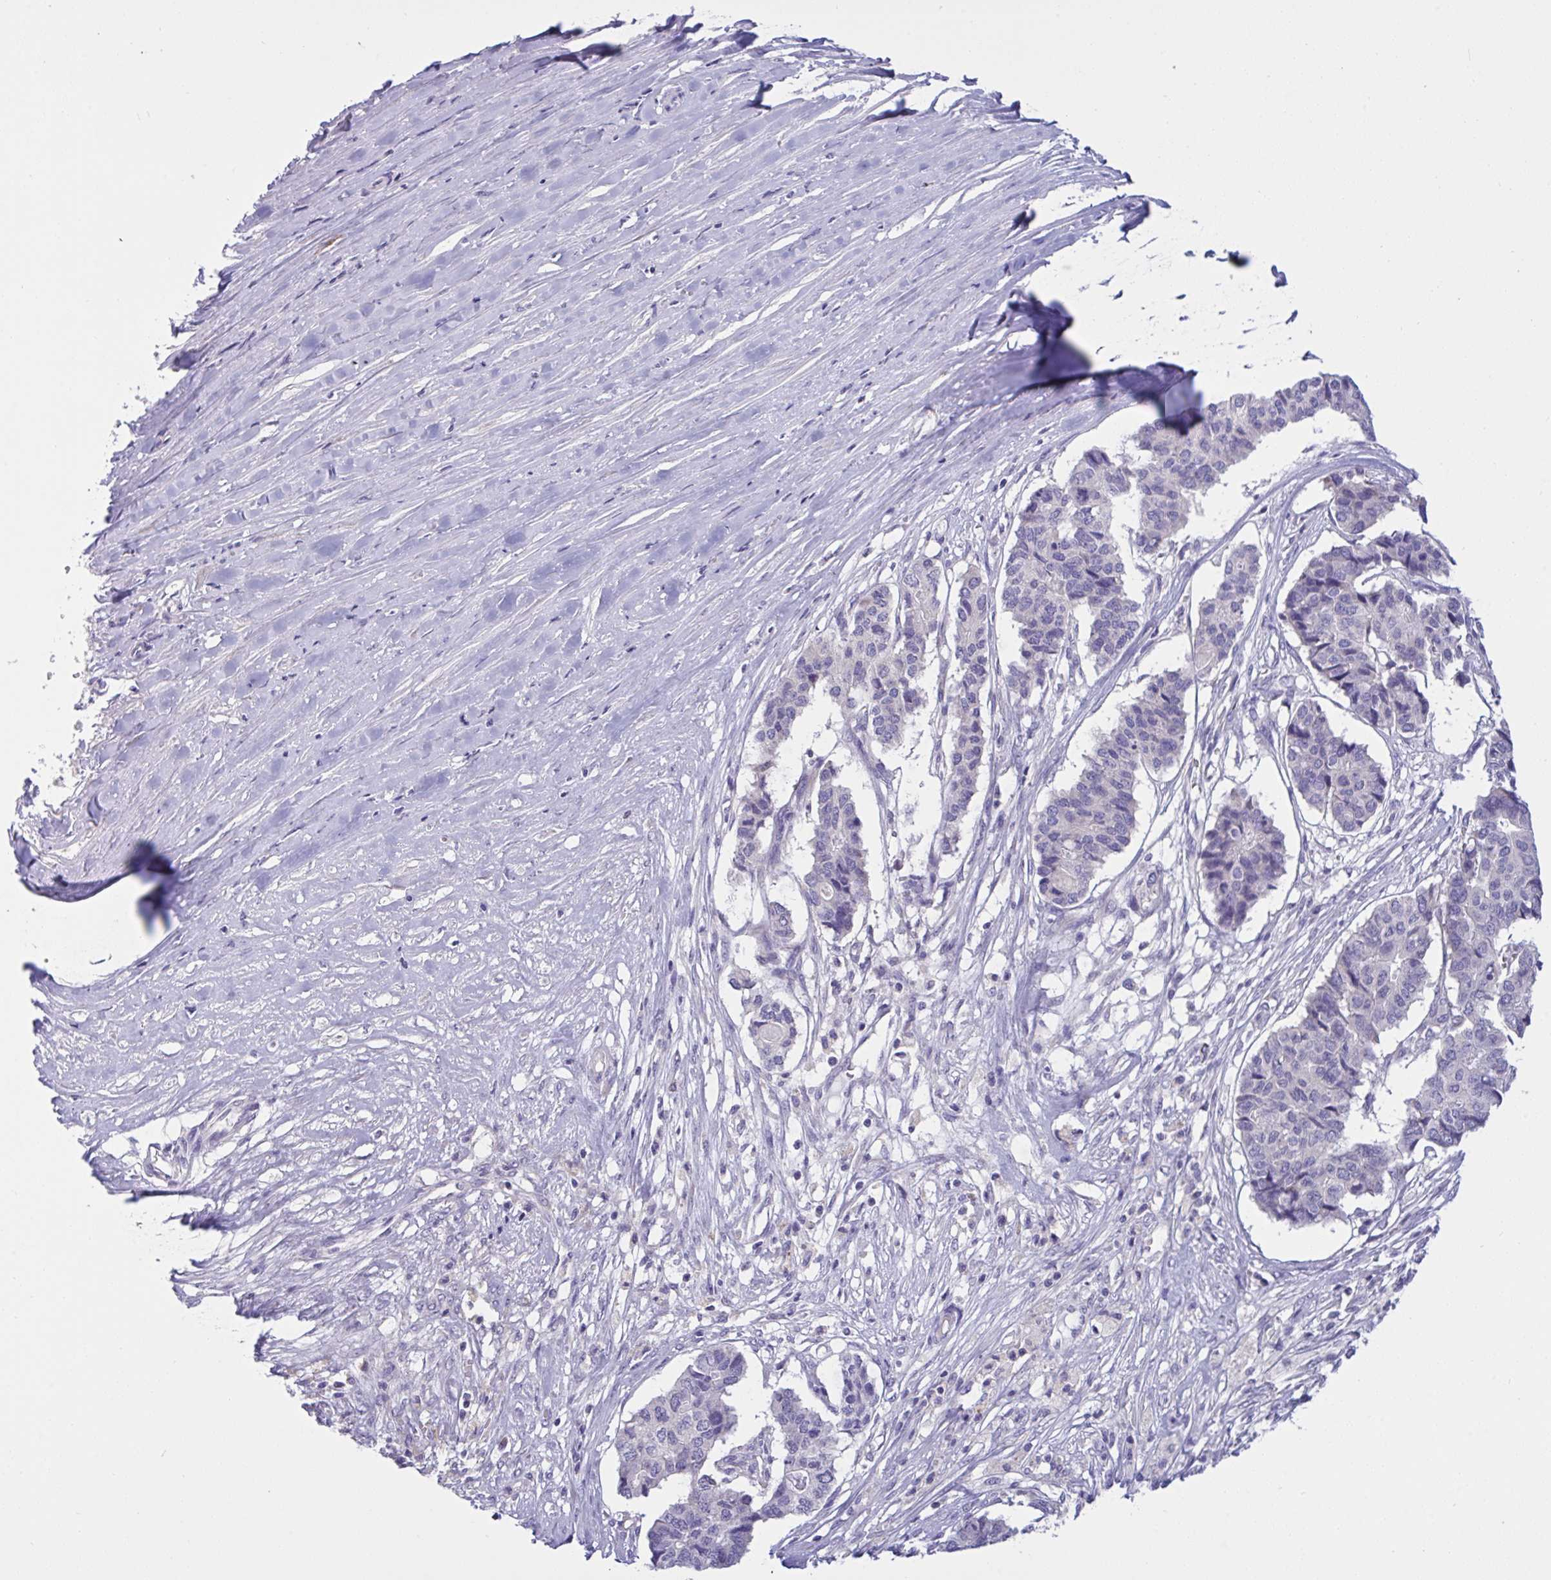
{"staining": {"intensity": "negative", "quantity": "none", "location": "none"}, "tissue": "pancreatic cancer", "cell_type": "Tumor cells", "image_type": "cancer", "snomed": [{"axis": "morphology", "description": "Adenocarcinoma, NOS"}, {"axis": "topography", "description": "Pancreas"}], "caption": "A high-resolution image shows immunohistochemistry staining of pancreatic cancer (adenocarcinoma), which displays no significant staining in tumor cells.", "gene": "TMEM41A", "patient": {"sex": "male", "age": 50}}